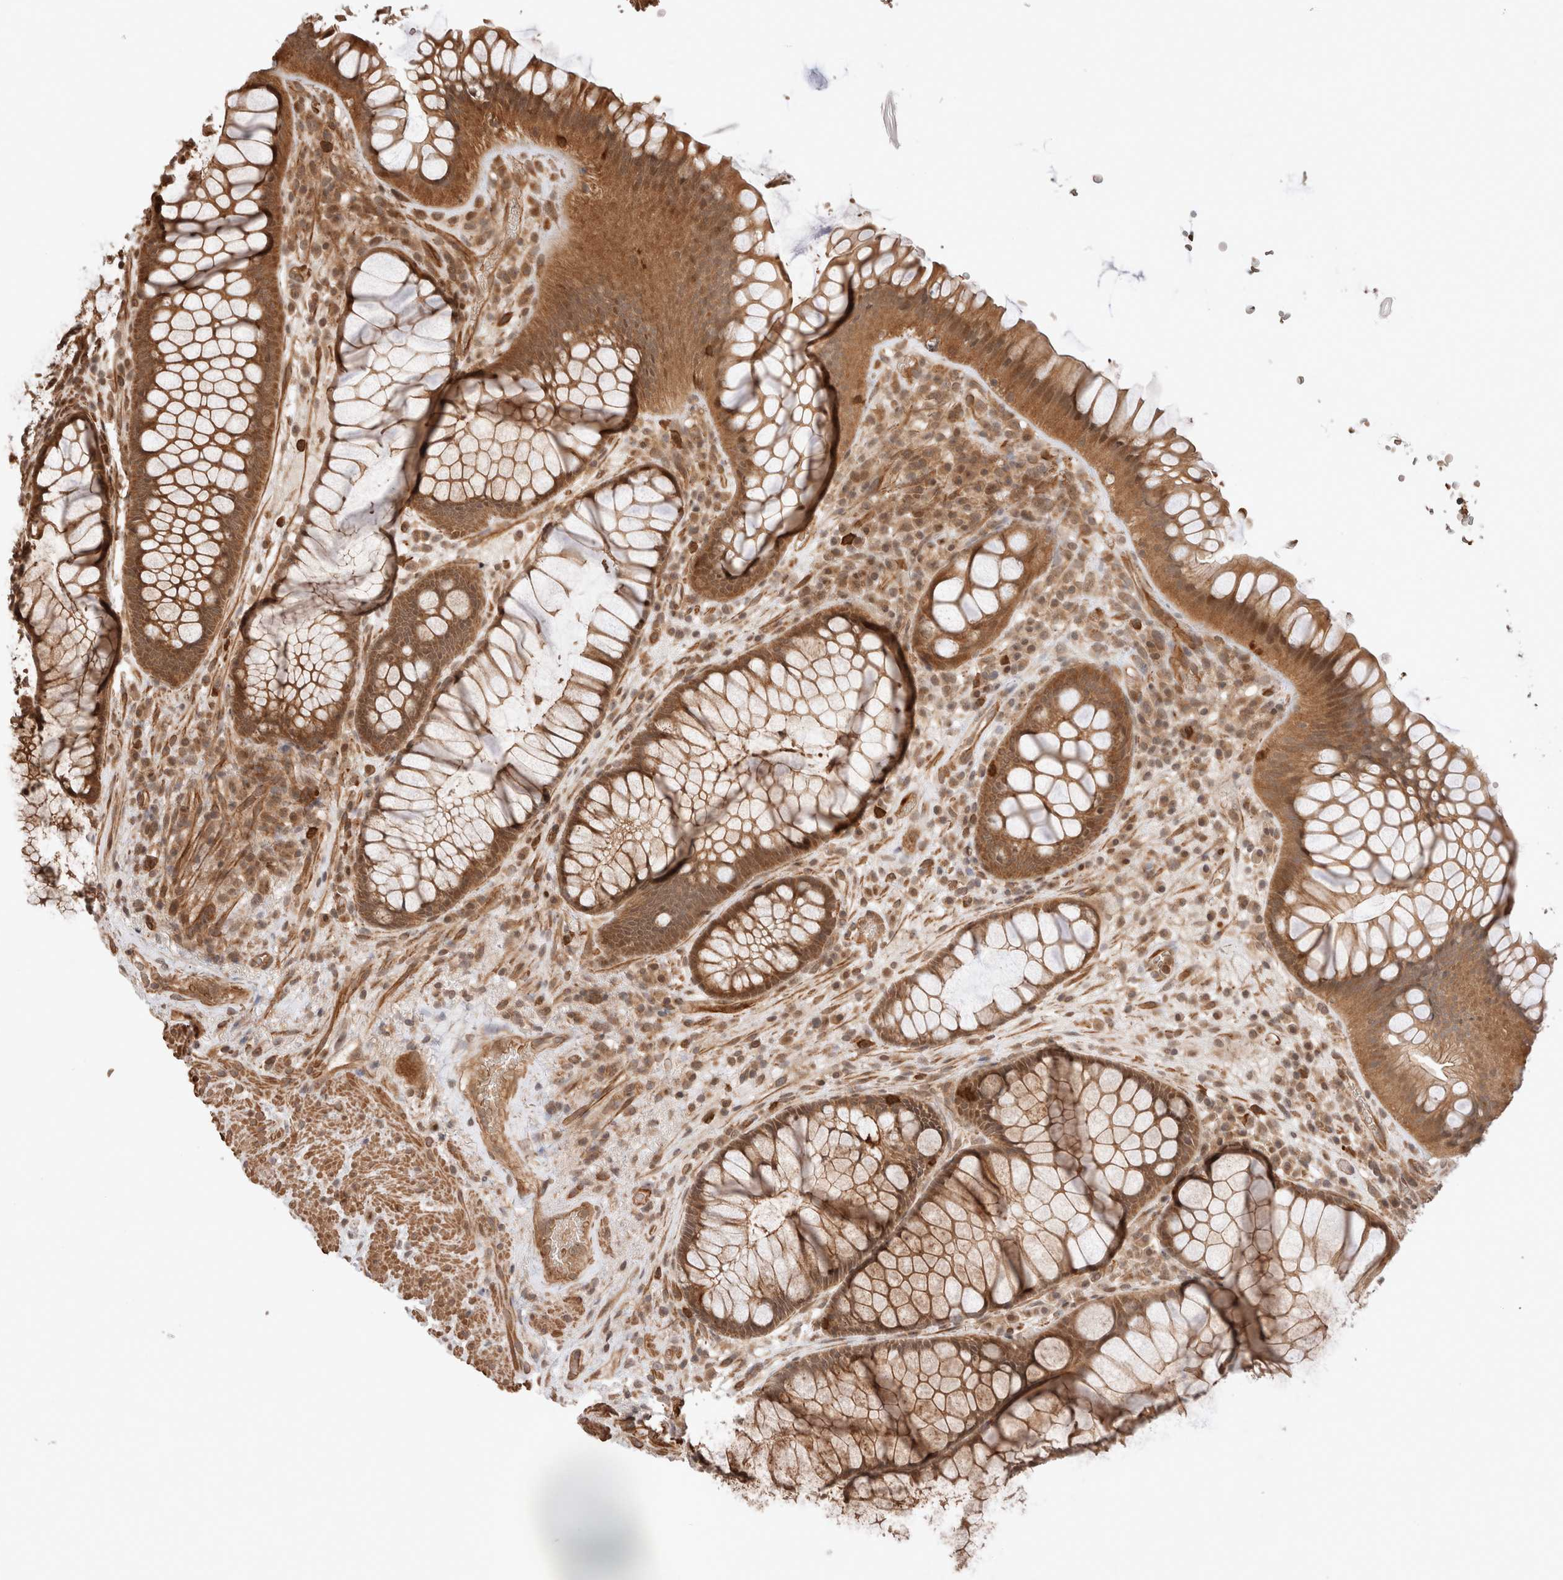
{"staining": {"intensity": "strong", "quantity": ">75%", "location": "cytoplasmic/membranous,nuclear"}, "tissue": "rectum", "cell_type": "Glandular cells", "image_type": "normal", "snomed": [{"axis": "morphology", "description": "Normal tissue, NOS"}, {"axis": "topography", "description": "Rectum"}], "caption": "There is high levels of strong cytoplasmic/membranous,nuclear positivity in glandular cells of normal rectum, as demonstrated by immunohistochemical staining (brown color).", "gene": "ZNF649", "patient": {"sex": "male", "age": 51}}